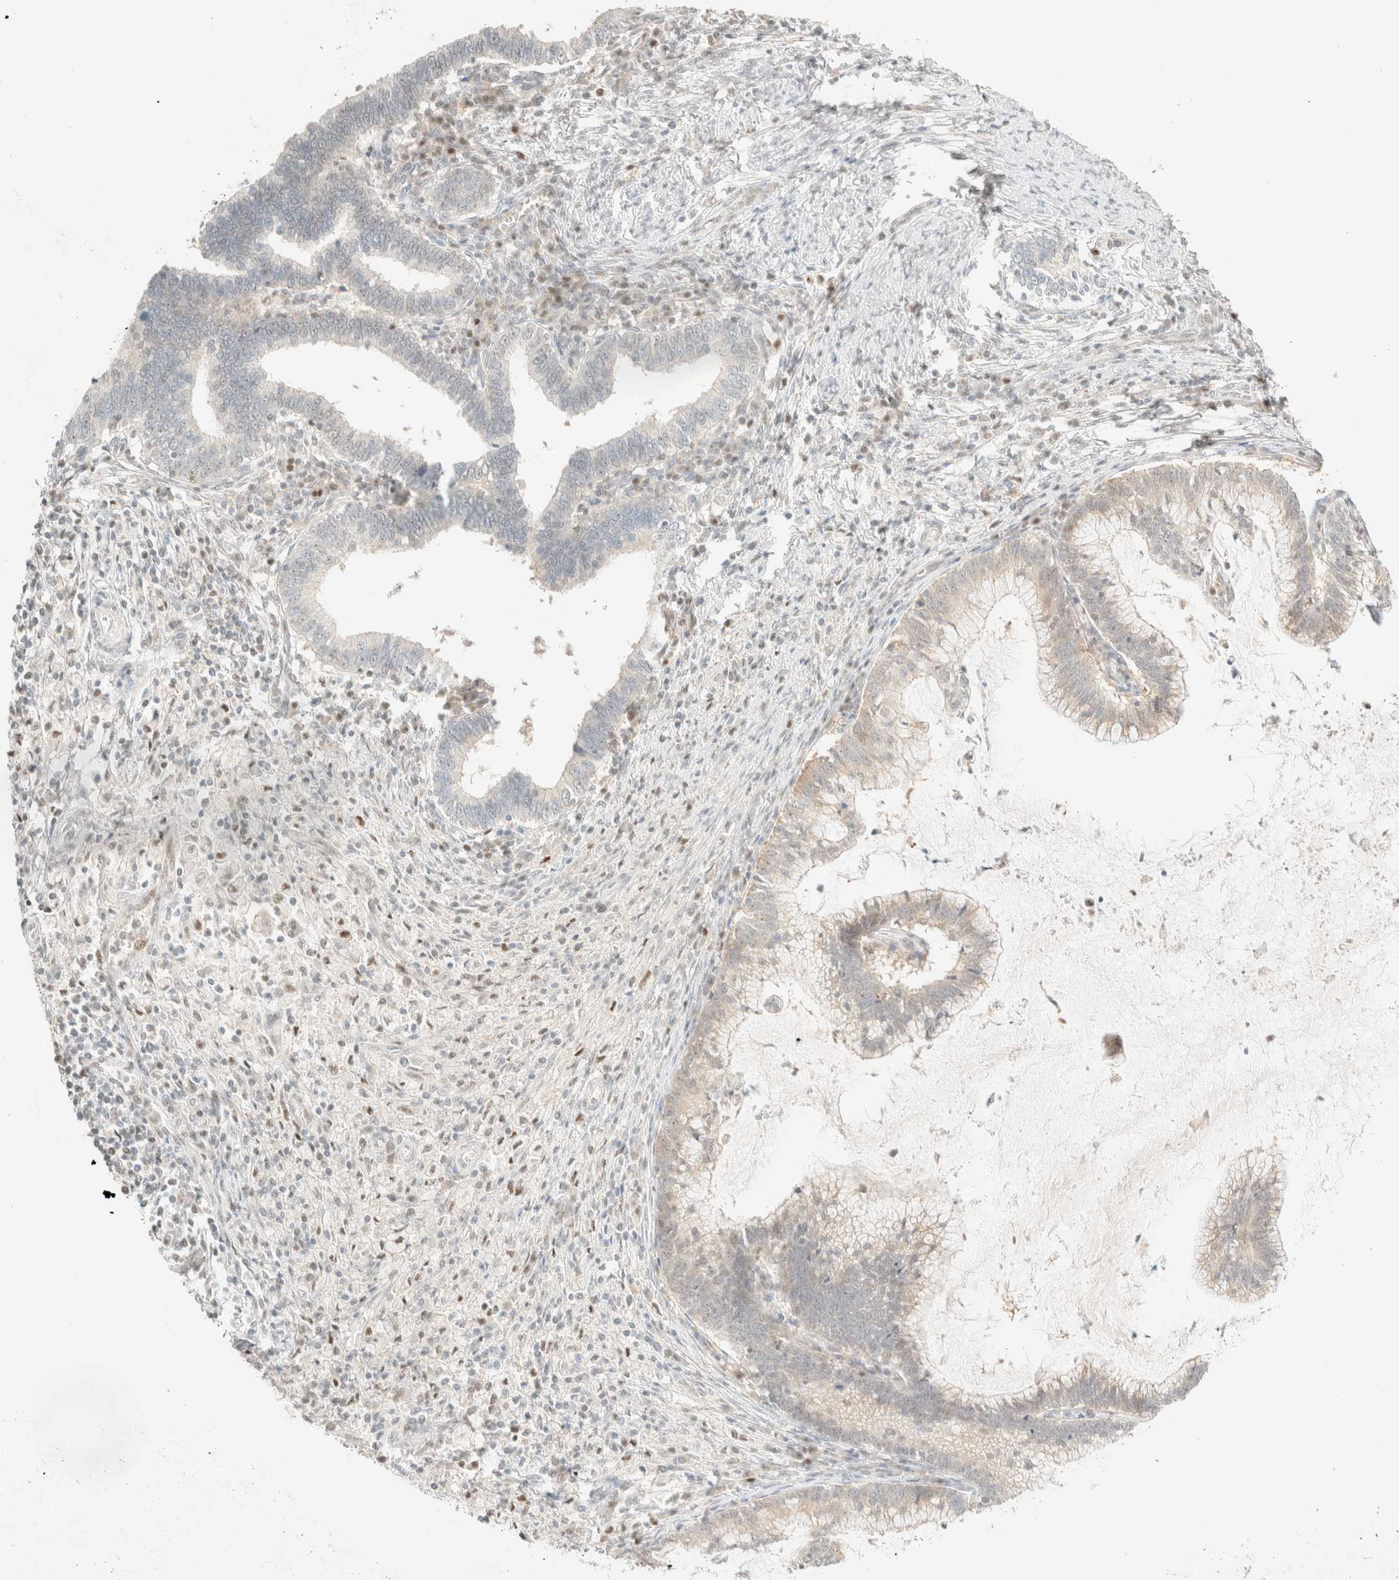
{"staining": {"intensity": "weak", "quantity": "<25%", "location": "cytoplasmic/membranous"}, "tissue": "cervical cancer", "cell_type": "Tumor cells", "image_type": "cancer", "snomed": [{"axis": "morphology", "description": "Adenocarcinoma, NOS"}, {"axis": "topography", "description": "Cervix"}], "caption": "Tumor cells show no significant staining in cervical cancer.", "gene": "TSR1", "patient": {"sex": "female", "age": 36}}